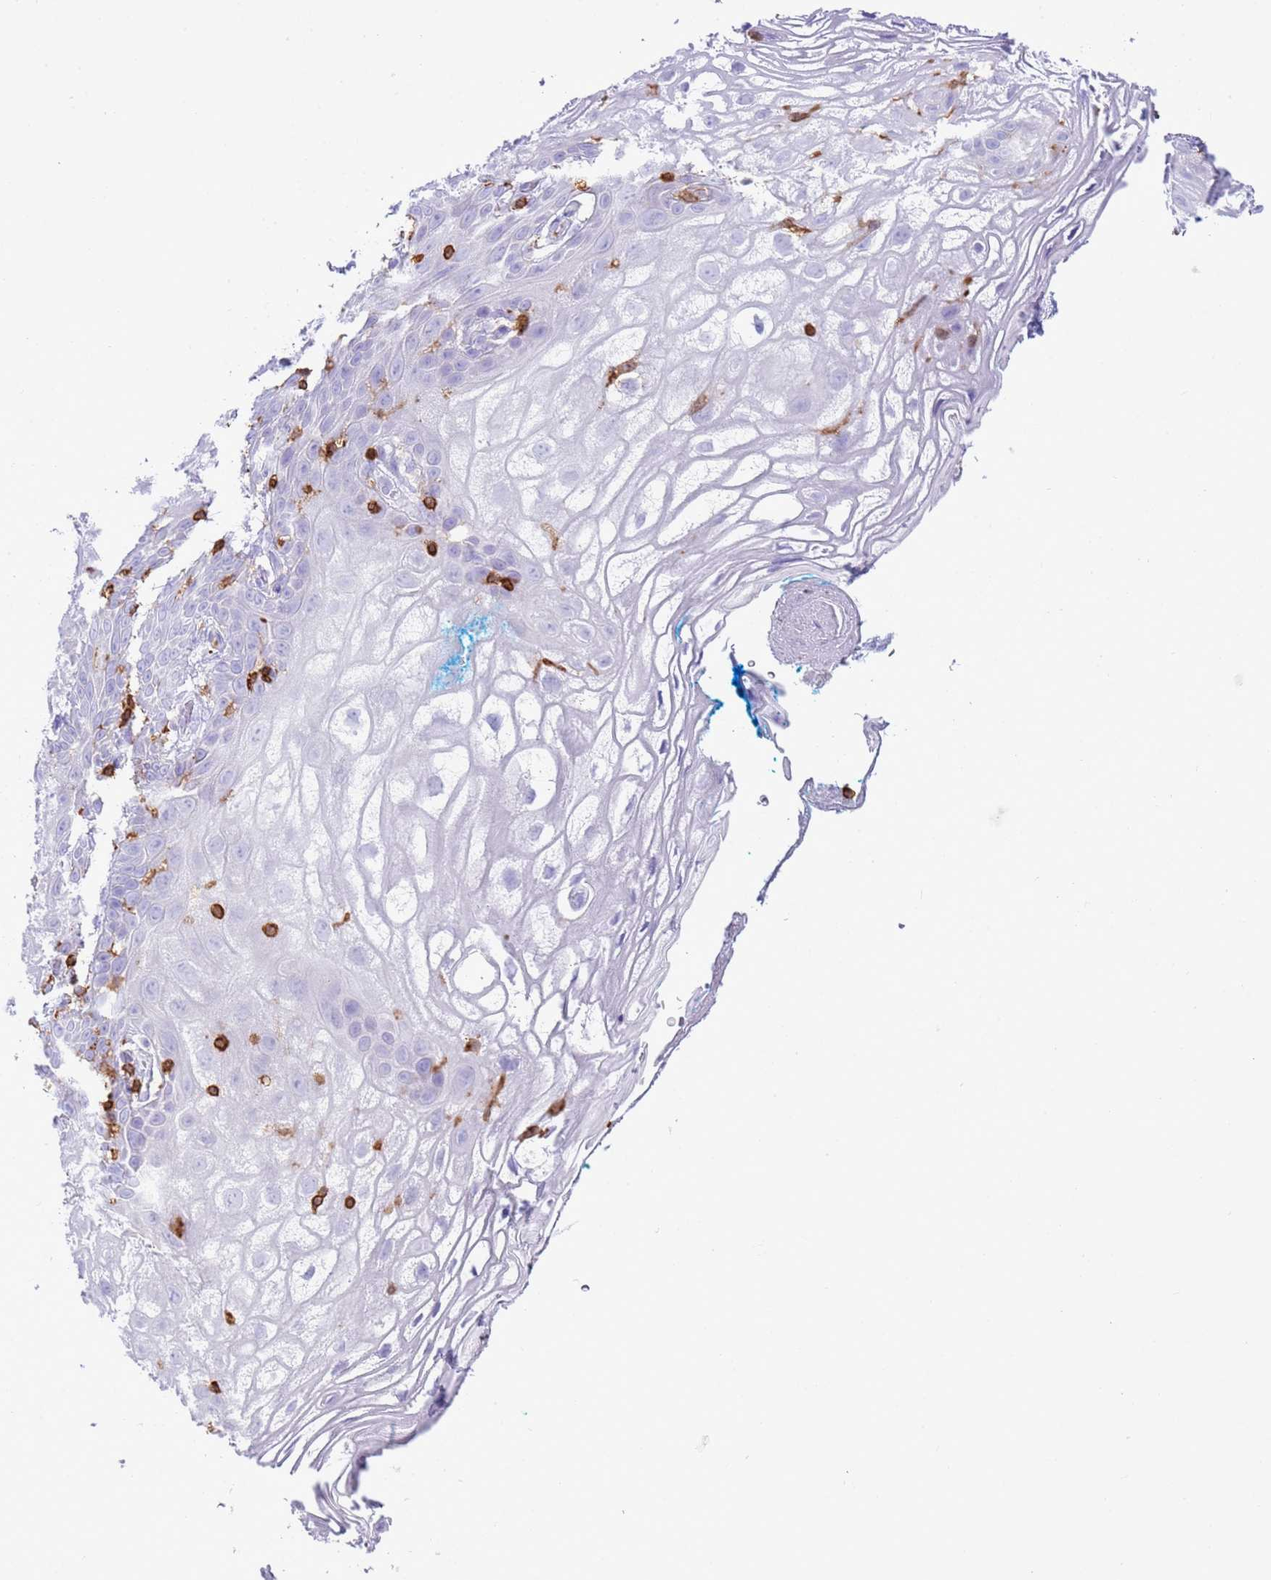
{"staining": {"intensity": "negative", "quantity": "none", "location": "none"}, "tissue": "vagina", "cell_type": "Squamous epithelial cells", "image_type": "normal", "snomed": [{"axis": "morphology", "description": "Normal tissue, NOS"}, {"axis": "topography", "description": "Vagina"}], "caption": "This micrograph is of unremarkable vagina stained with immunohistochemistry to label a protein in brown with the nuclei are counter-stained blue. There is no expression in squamous epithelial cells. (DAB immunohistochemistry (IHC), high magnification).", "gene": "IRF5", "patient": {"sex": "female", "age": 68}}